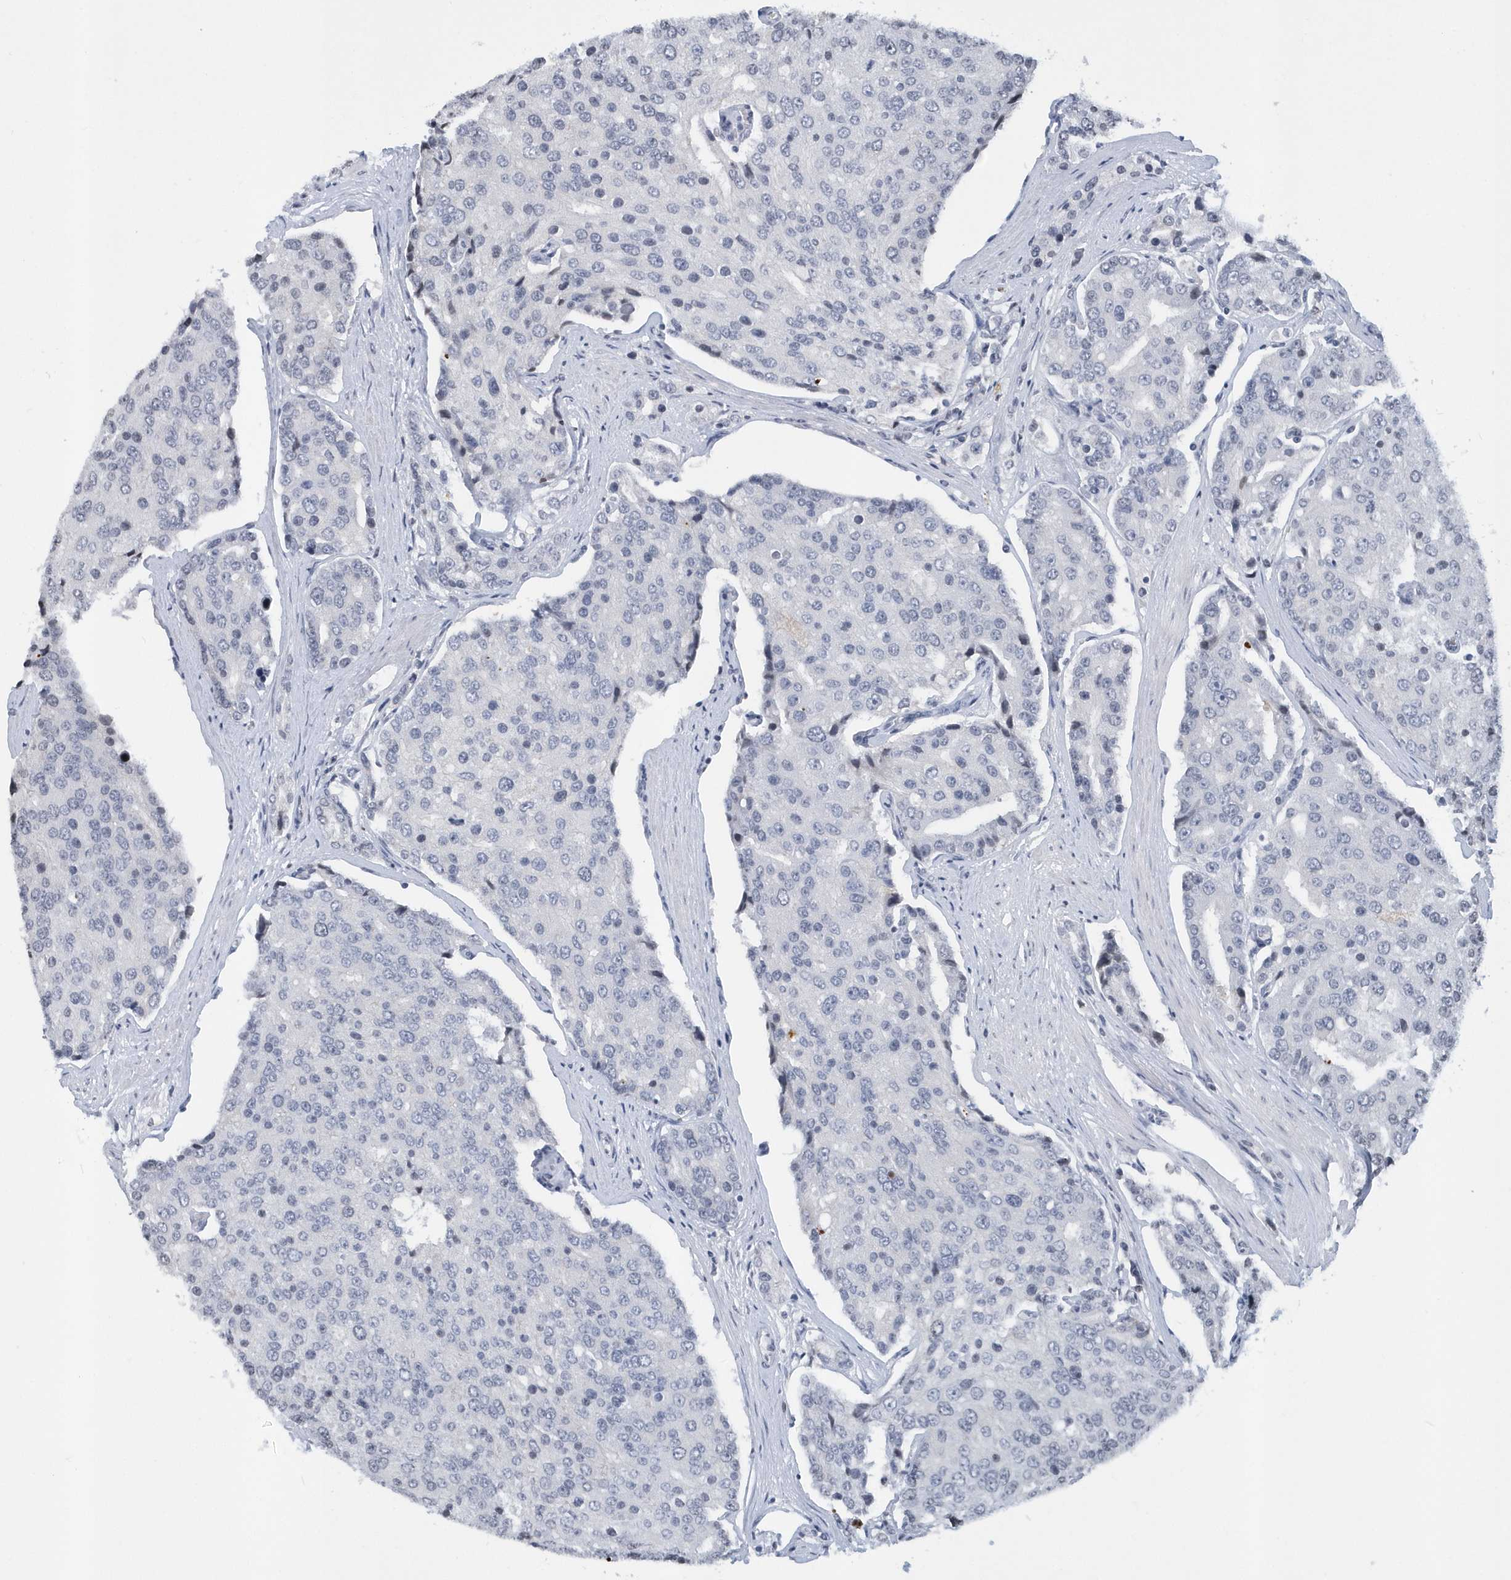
{"staining": {"intensity": "negative", "quantity": "none", "location": "none"}, "tissue": "prostate cancer", "cell_type": "Tumor cells", "image_type": "cancer", "snomed": [{"axis": "morphology", "description": "Adenocarcinoma, High grade"}, {"axis": "topography", "description": "Prostate"}], "caption": "Immunohistochemistry of human prostate cancer reveals no positivity in tumor cells.", "gene": "VWA5B2", "patient": {"sex": "male", "age": 50}}